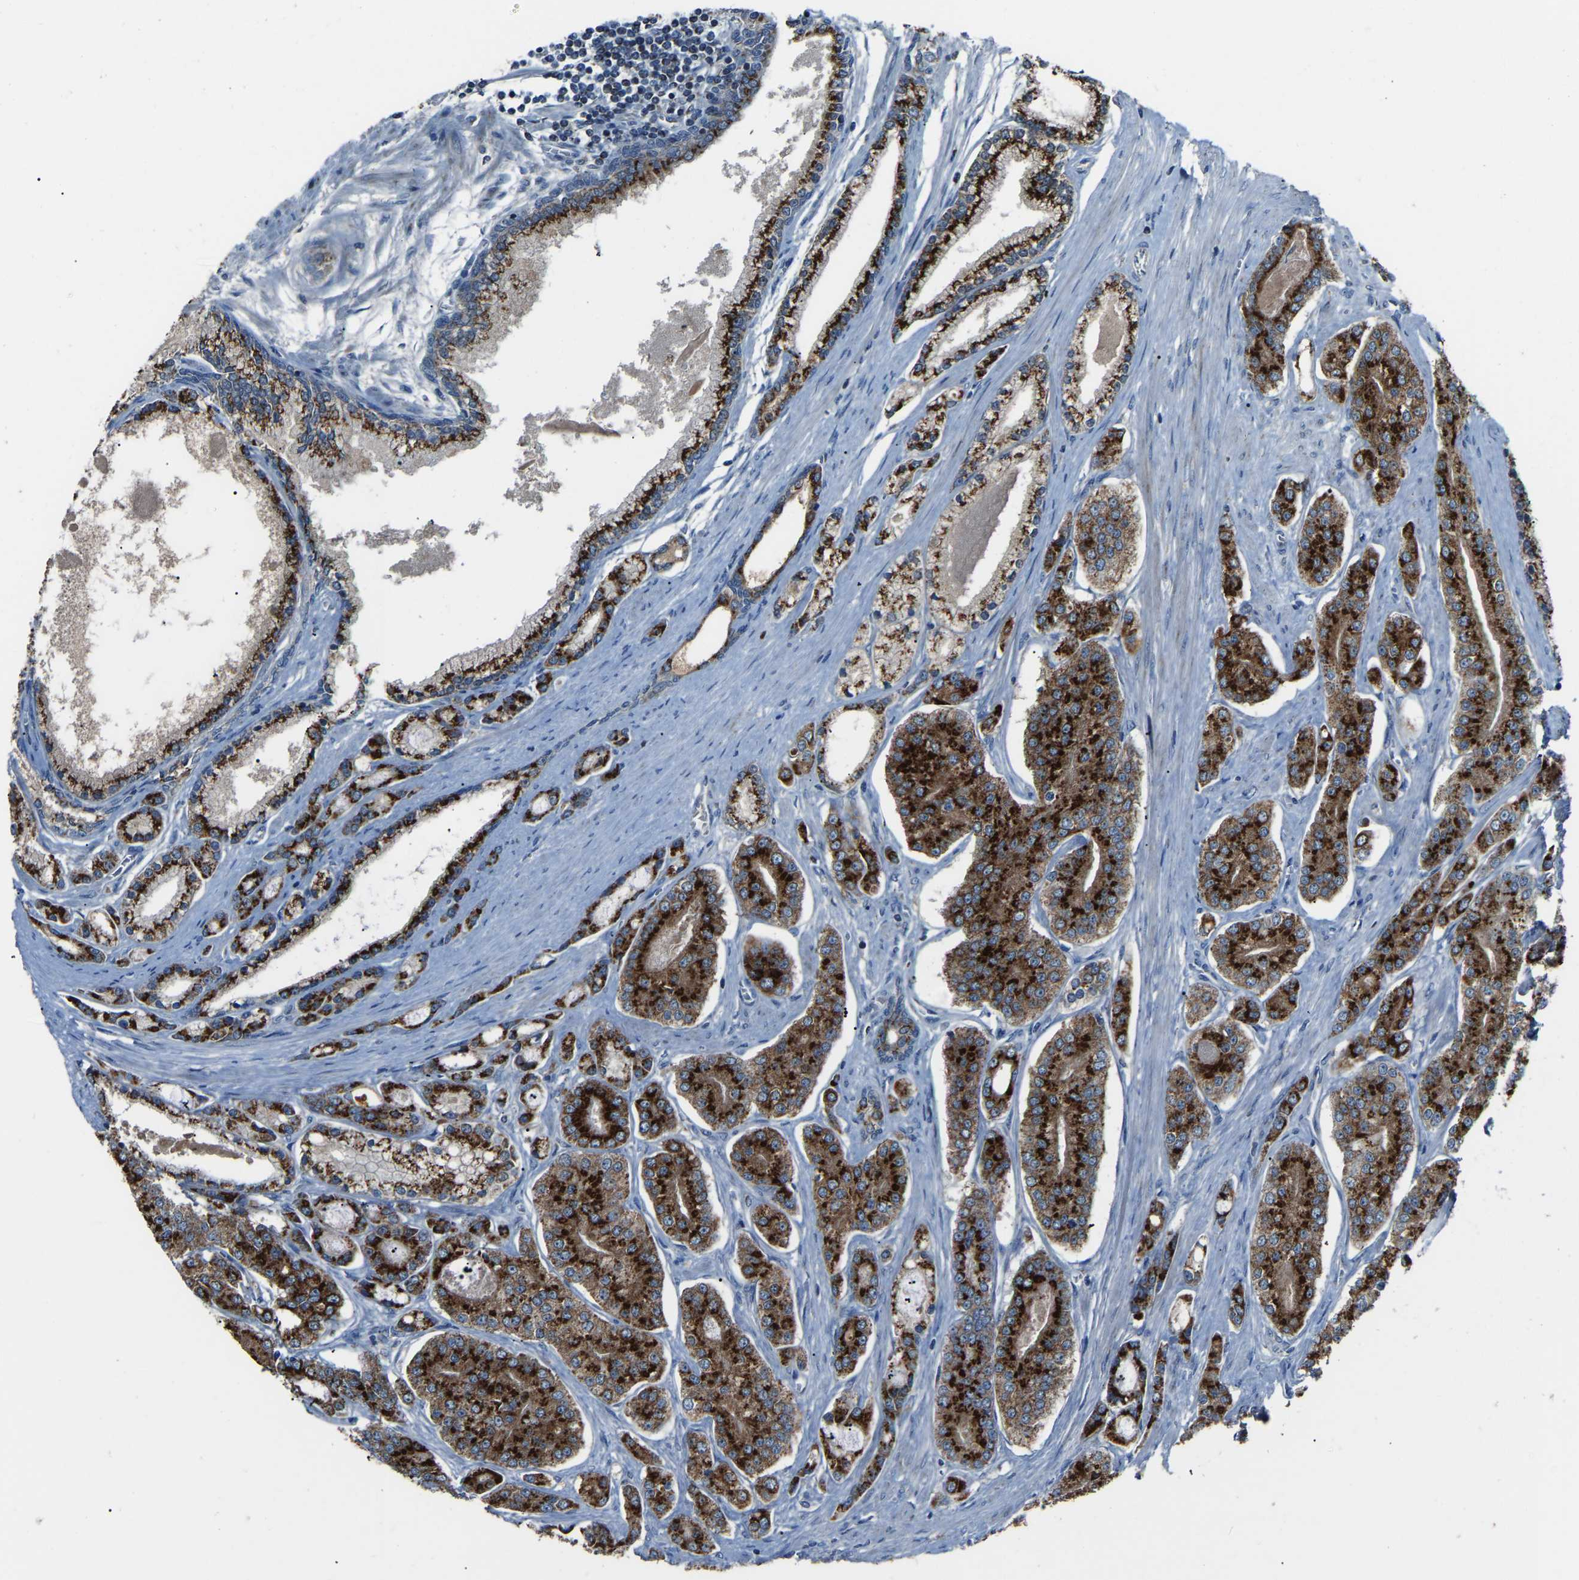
{"staining": {"intensity": "strong", "quantity": ">75%", "location": "cytoplasmic/membranous"}, "tissue": "prostate cancer", "cell_type": "Tumor cells", "image_type": "cancer", "snomed": [{"axis": "morphology", "description": "Adenocarcinoma, High grade"}, {"axis": "topography", "description": "Prostate"}], "caption": "Tumor cells reveal high levels of strong cytoplasmic/membranous expression in approximately >75% of cells in human prostate high-grade adenocarcinoma. The protein of interest is stained brown, and the nuclei are stained in blue (DAB (3,3'-diaminobenzidine) IHC with brightfield microscopy, high magnification).", "gene": "CANT1", "patient": {"sex": "male", "age": 71}}